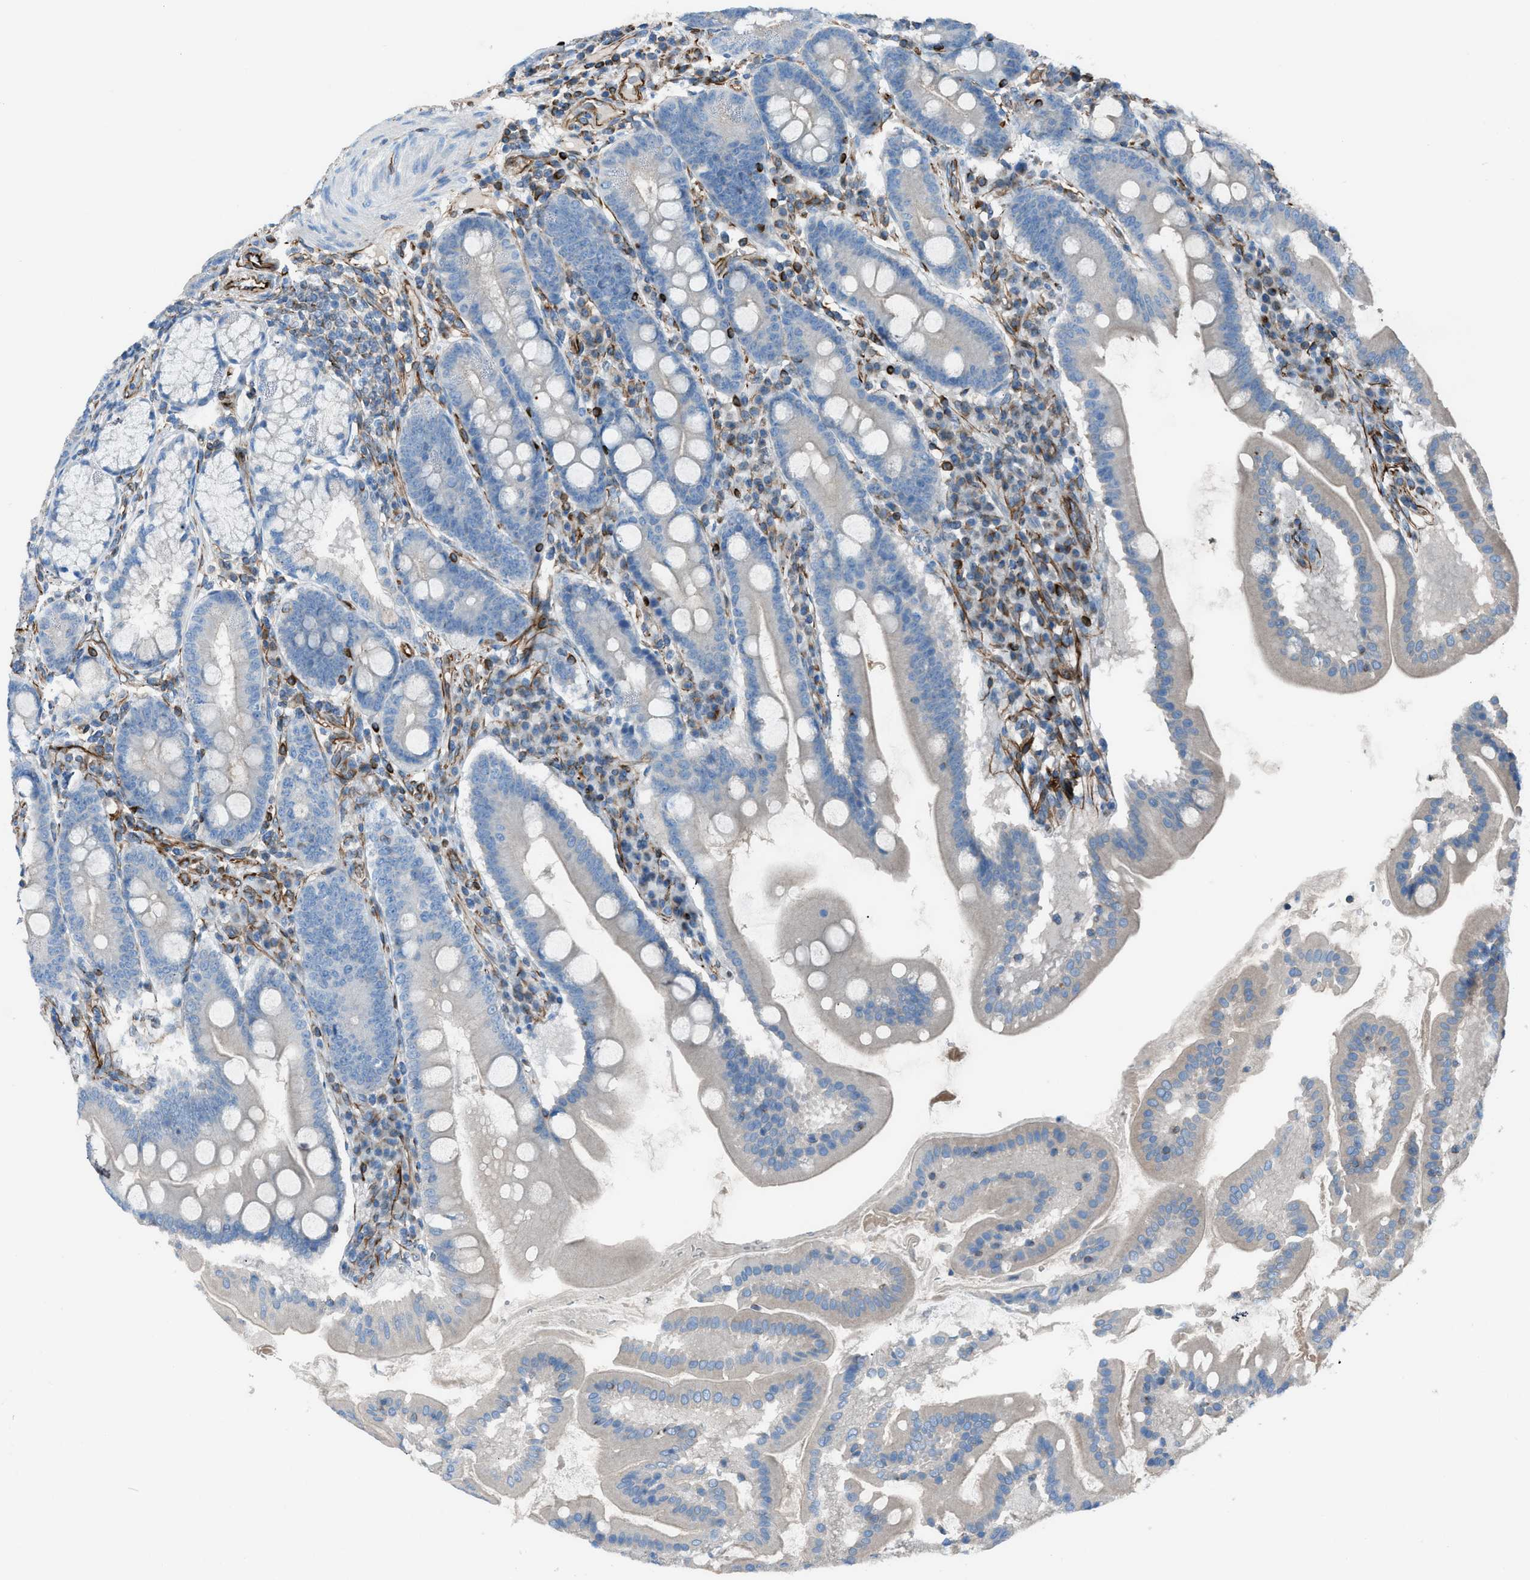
{"staining": {"intensity": "weak", "quantity": "<25%", "location": "cytoplasmic/membranous"}, "tissue": "duodenum", "cell_type": "Glandular cells", "image_type": "normal", "snomed": [{"axis": "morphology", "description": "Normal tissue, NOS"}, {"axis": "topography", "description": "Duodenum"}], "caption": "DAB immunohistochemical staining of unremarkable duodenum exhibits no significant expression in glandular cells. (DAB (3,3'-diaminobenzidine) immunohistochemistry with hematoxylin counter stain).", "gene": "CABP7", "patient": {"sex": "male", "age": 50}}